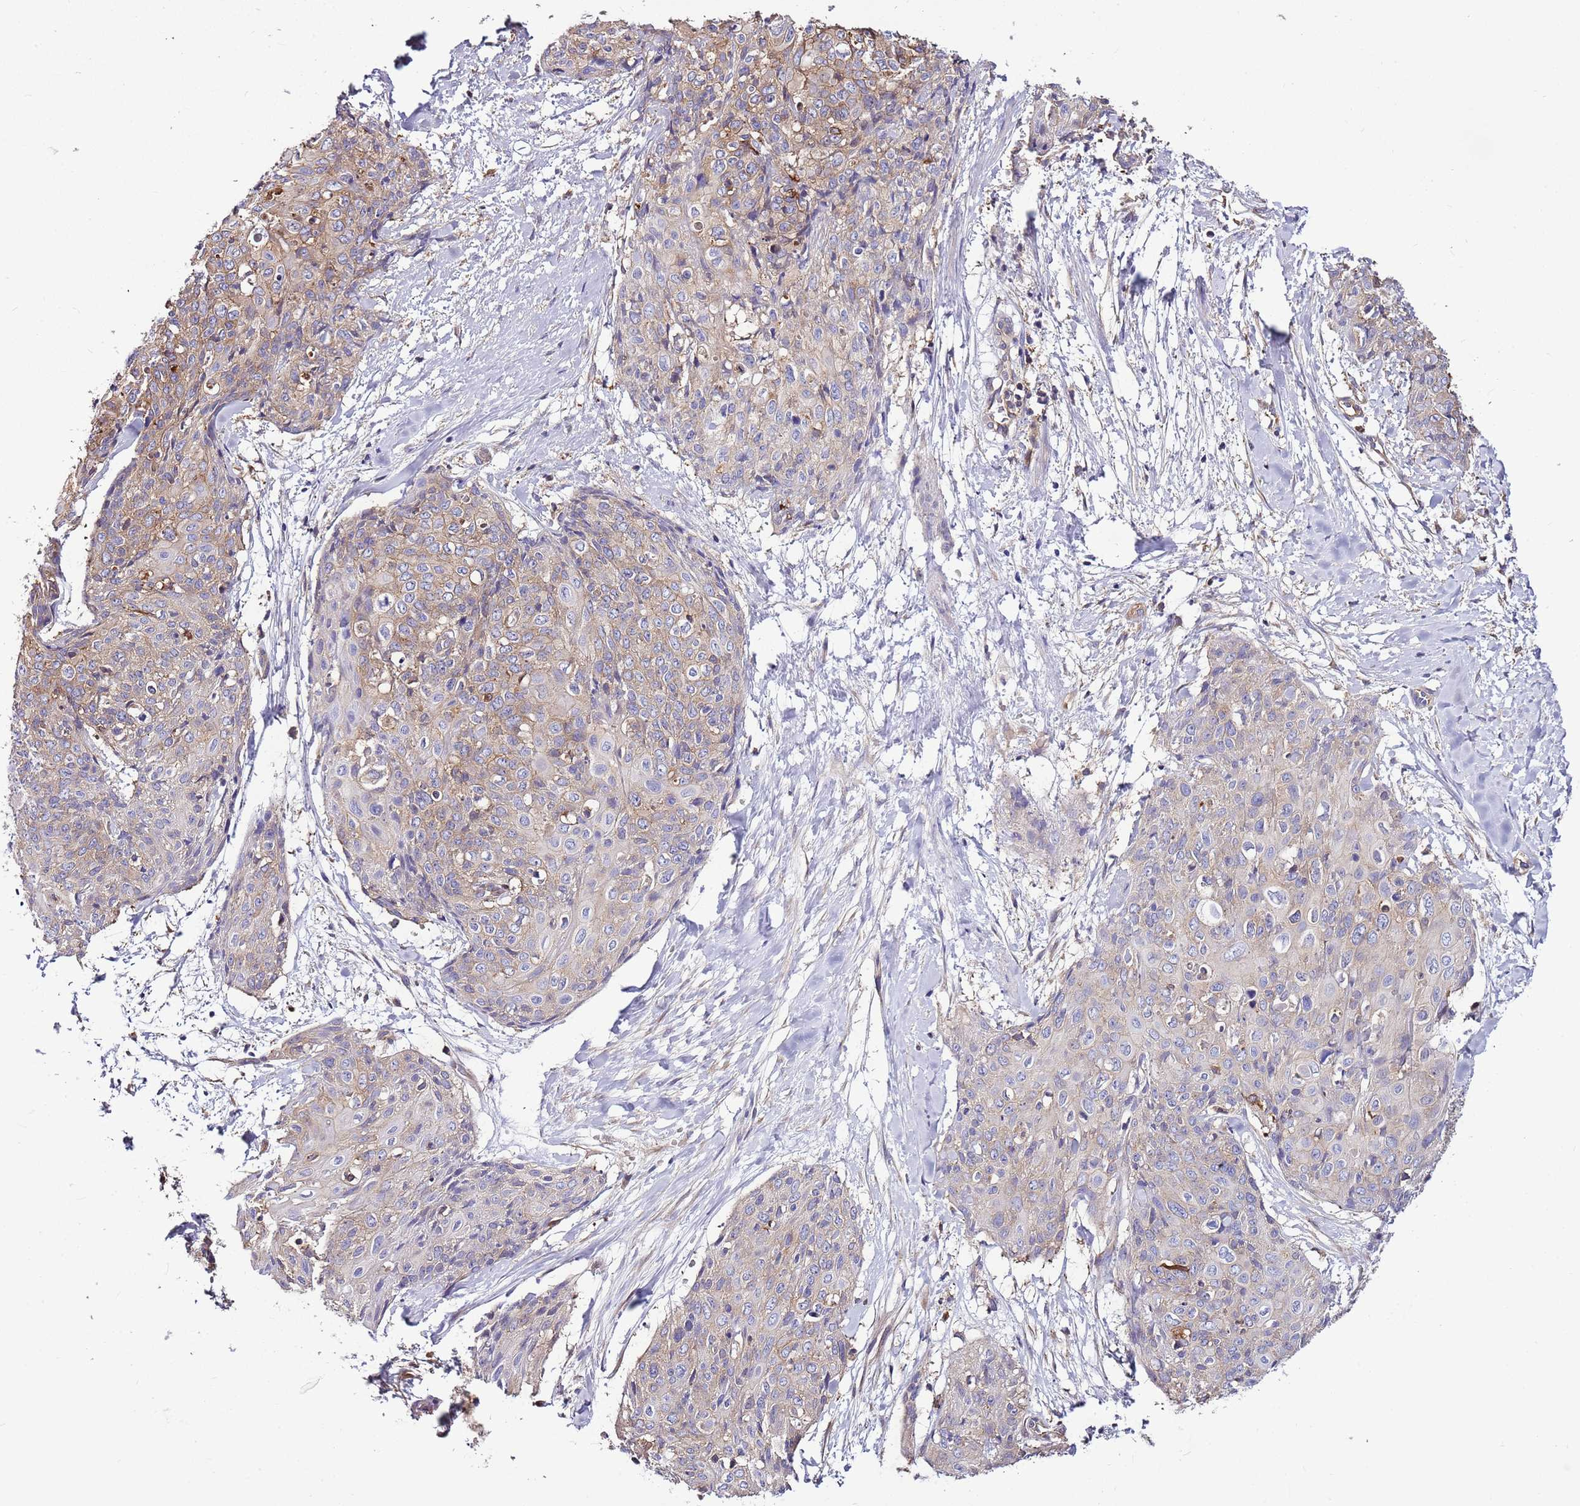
{"staining": {"intensity": "weak", "quantity": "25%-75%", "location": "cytoplasmic/membranous"}, "tissue": "skin cancer", "cell_type": "Tumor cells", "image_type": "cancer", "snomed": [{"axis": "morphology", "description": "Squamous cell carcinoma, NOS"}, {"axis": "topography", "description": "Skin"}, {"axis": "topography", "description": "Vulva"}], "caption": "Weak cytoplasmic/membranous expression for a protein is seen in about 25%-75% of tumor cells of skin cancer using immunohistochemistry (IHC).", "gene": "ATXN2L", "patient": {"sex": "female", "age": 85}}